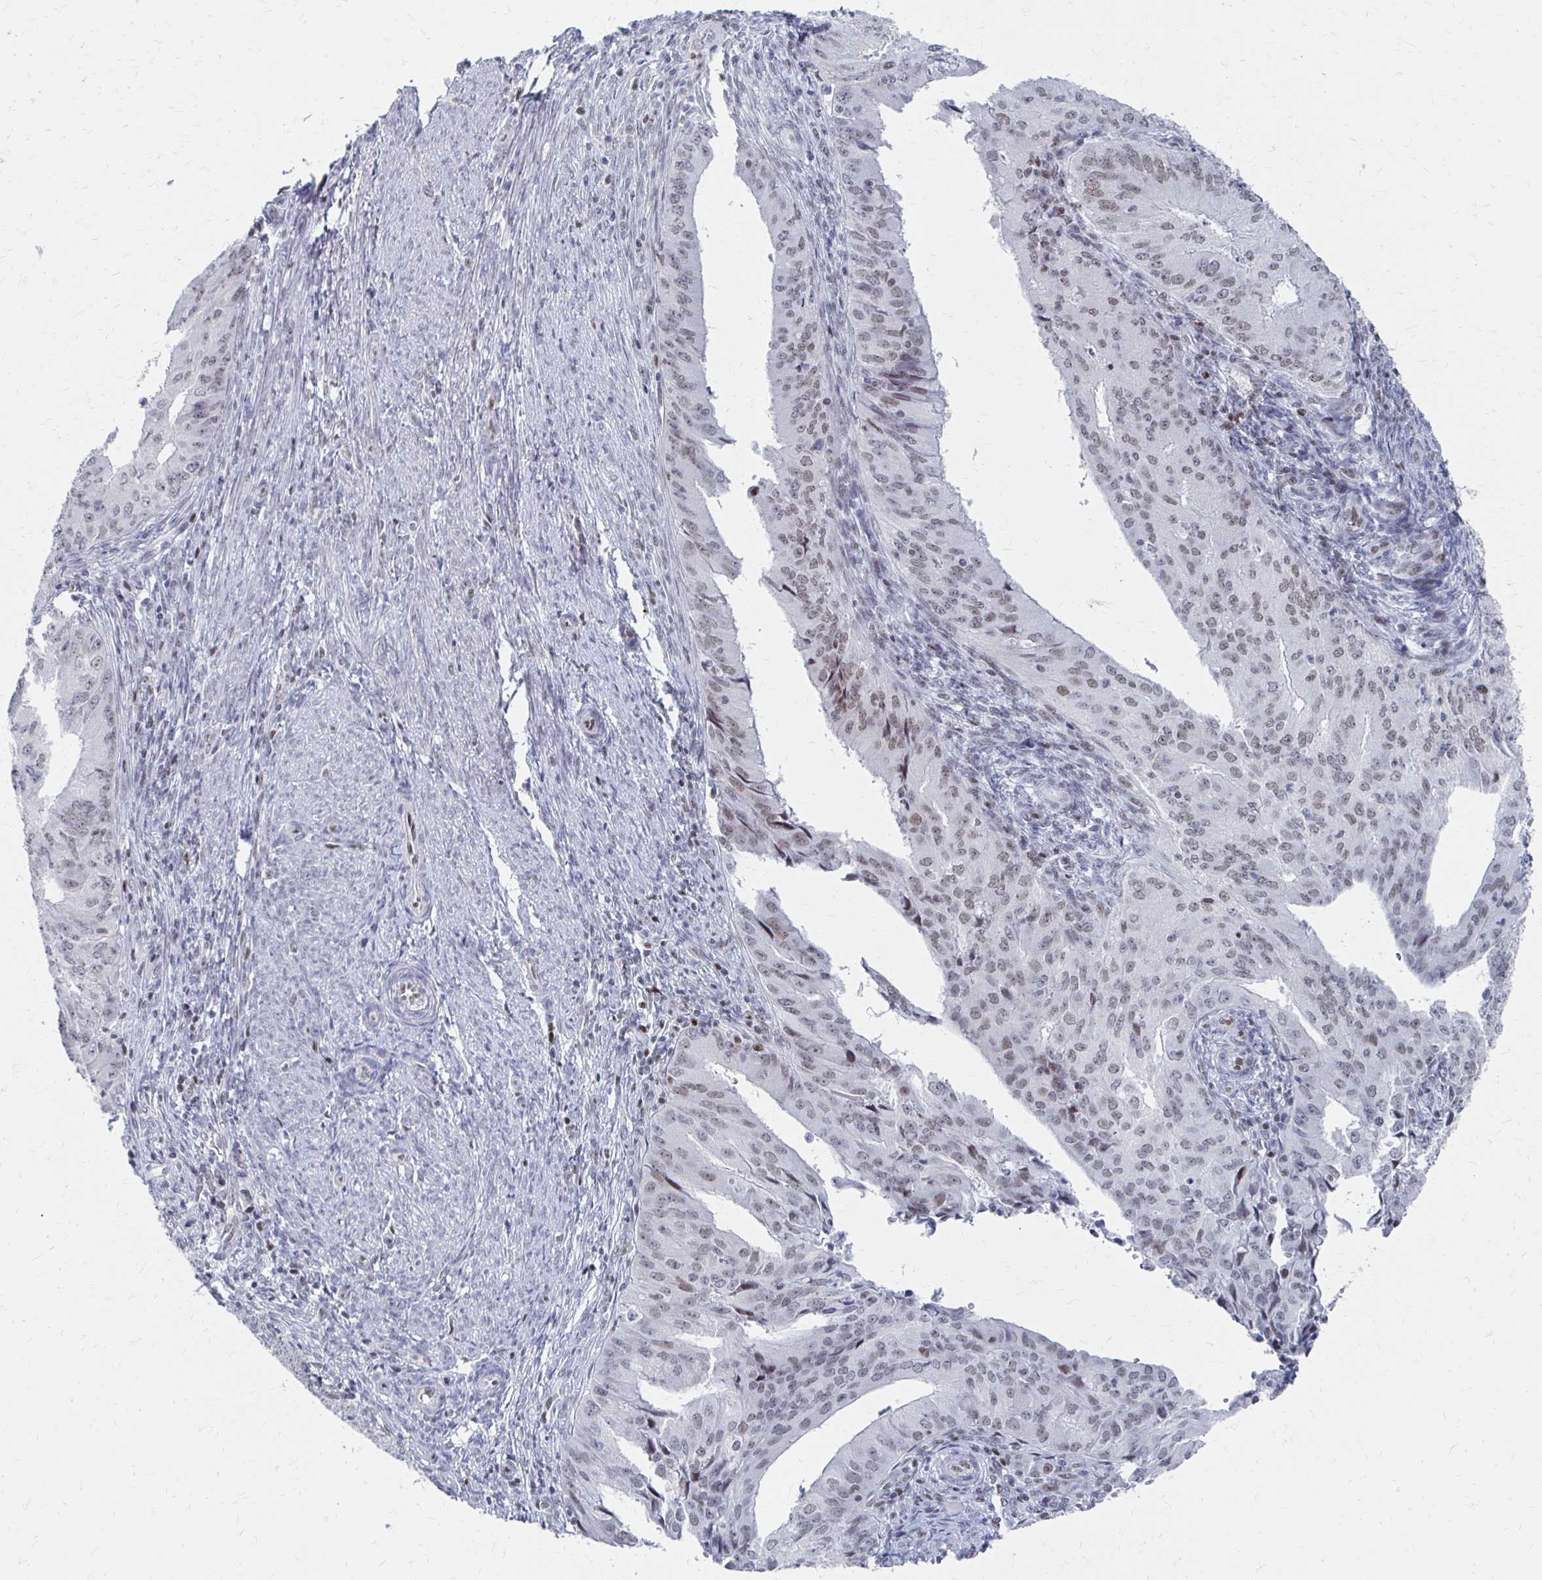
{"staining": {"intensity": "weak", "quantity": ">75%", "location": "nuclear"}, "tissue": "endometrial cancer", "cell_type": "Tumor cells", "image_type": "cancer", "snomed": [{"axis": "morphology", "description": "Adenocarcinoma, NOS"}, {"axis": "topography", "description": "Endometrium"}], "caption": "Approximately >75% of tumor cells in human endometrial adenocarcinoma display weak nuclear protein staining as visualized by brown immunohistochemical staining.", "gene": "CDIN1", "patient": {"sex": "female", "age": 50}}